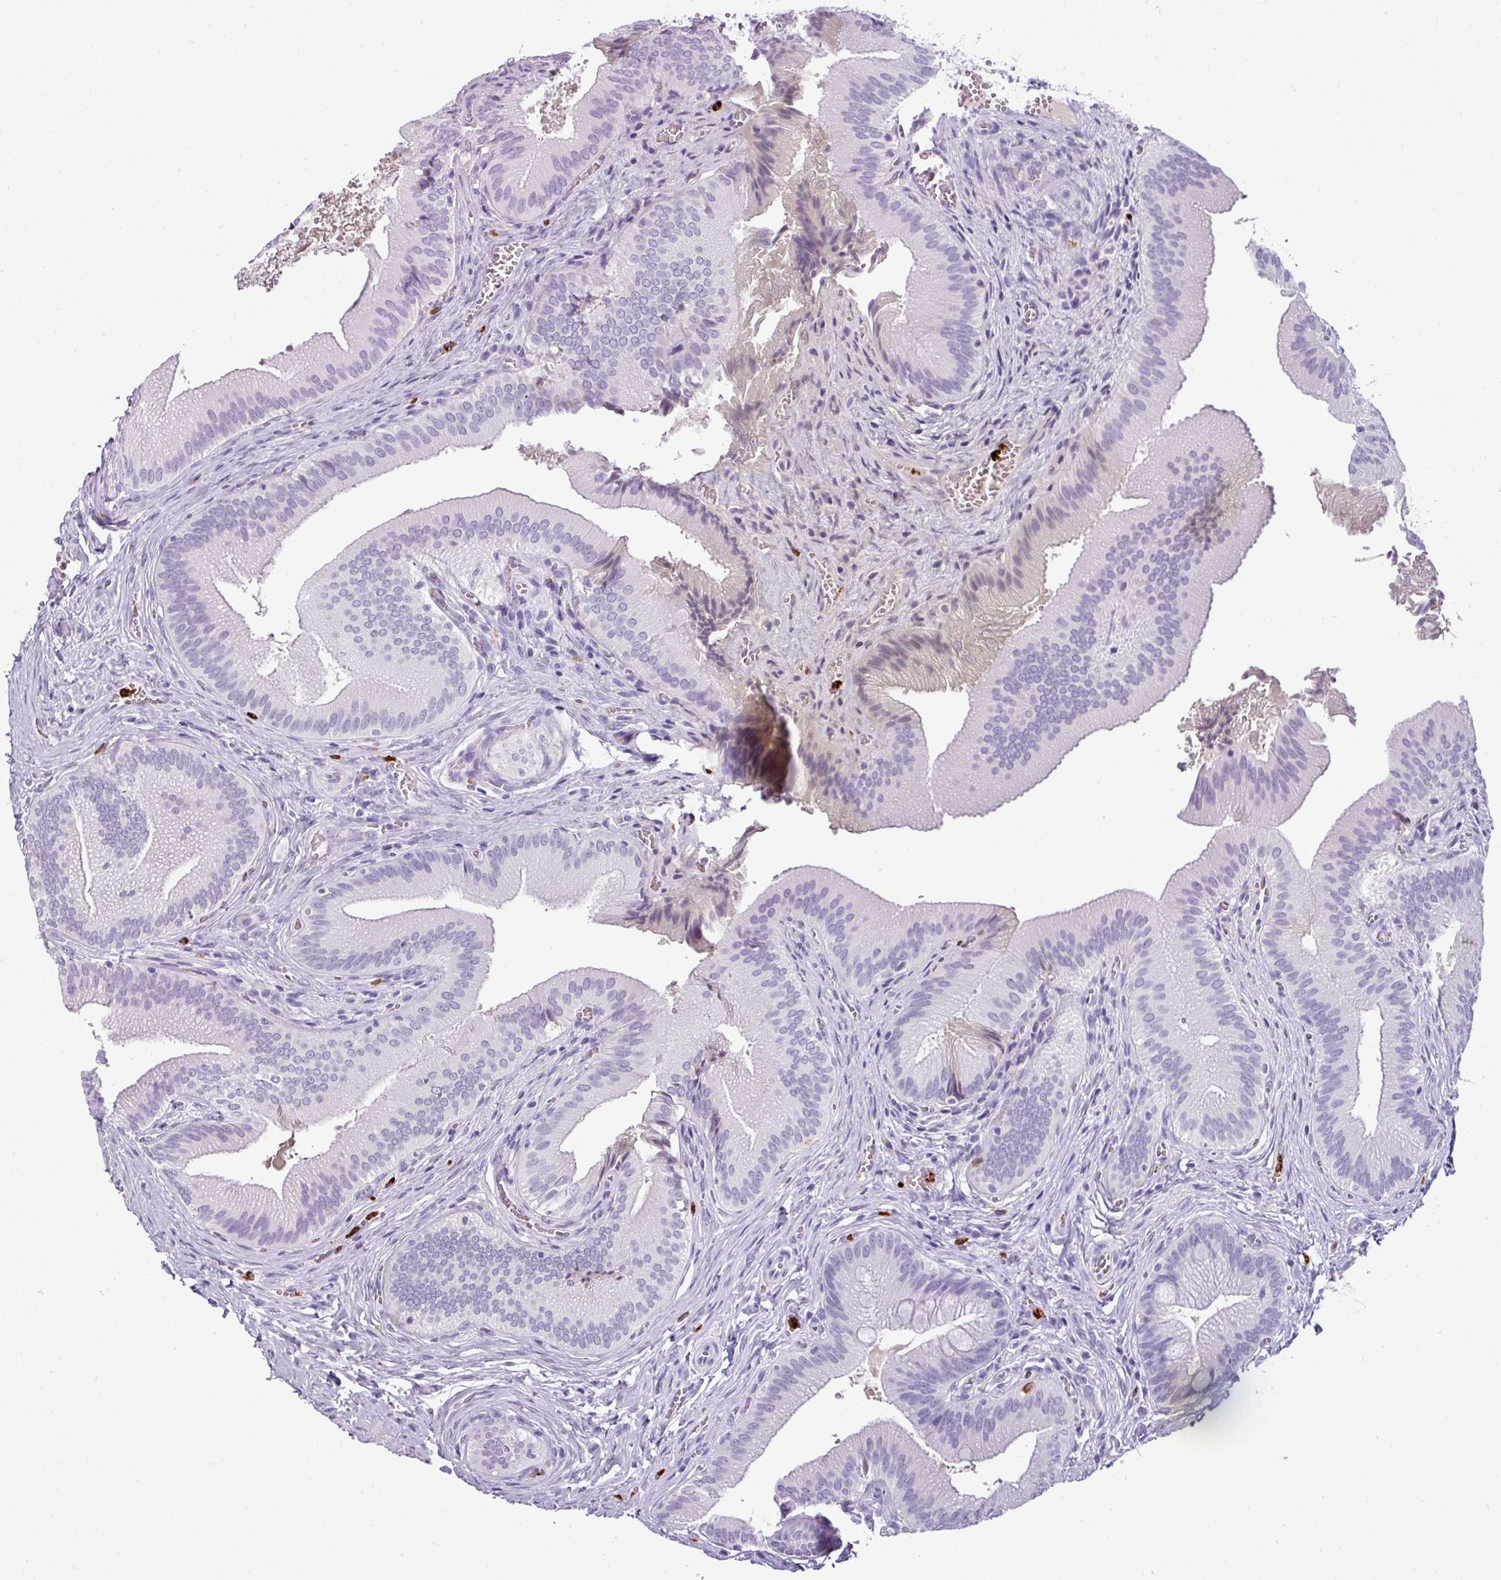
{"staining": {"intensity": "negative", "quantity": "none", "location": "none"}, "tissue": "gallbladder", "cell_type": "Glandular cells", "image_type": "normal", "snomed": [{"axis": "morphology", "description": "Normal tissue, NOS"}, {"axis": "topography", "description": "Gallbladder"}], "caption": "Glandular cells are negative for brown protein staining in normal gallbladder. (Stains: DAB (3,3'-diaminobenzidine) immunohistochemistry (IHC) with hematoxylin counter stain, Microscopy: brightfield microscopy at high magnification).", "gene": "CTSG", "patient": {"sex": "male", "age": 17}}